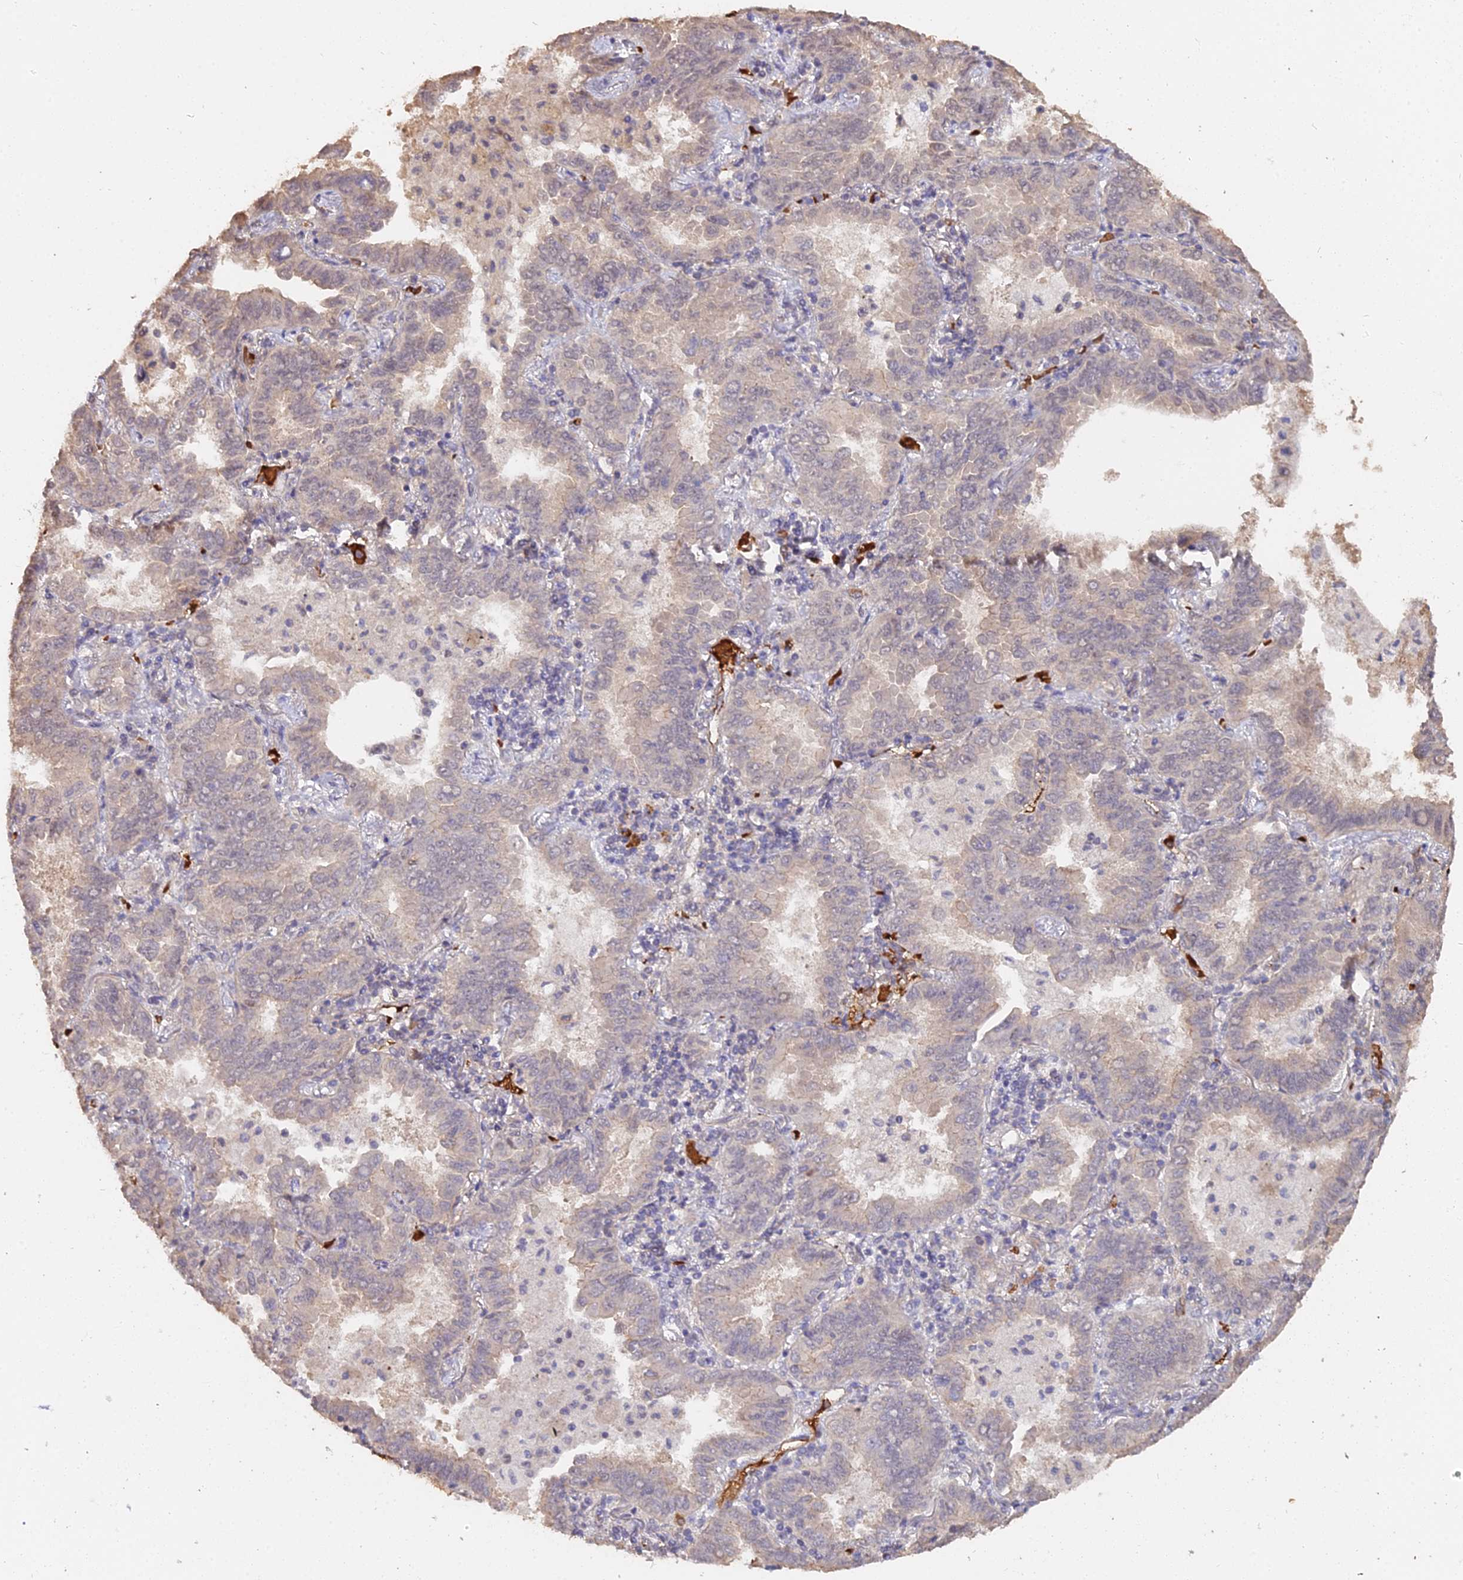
{"staining": {"intensity": "negative", "quantity": "none", "location": "none"}, "tissue": "lung cancer", "cell_type": "Tumor cells", "image_type": "cancer", "snomed": [{"axis": "morphology", "description": "Adenocarcinoma, NOS"}, {"axis": "topography", "description": "Lung"}], "caption": "Adenocarcinoma (lung) stained for a protein using immunohistochemistry demonstrates no staining tumor cells.", "gene": "ZDBF2", "patient": {"sex": "male", "age": 64}}